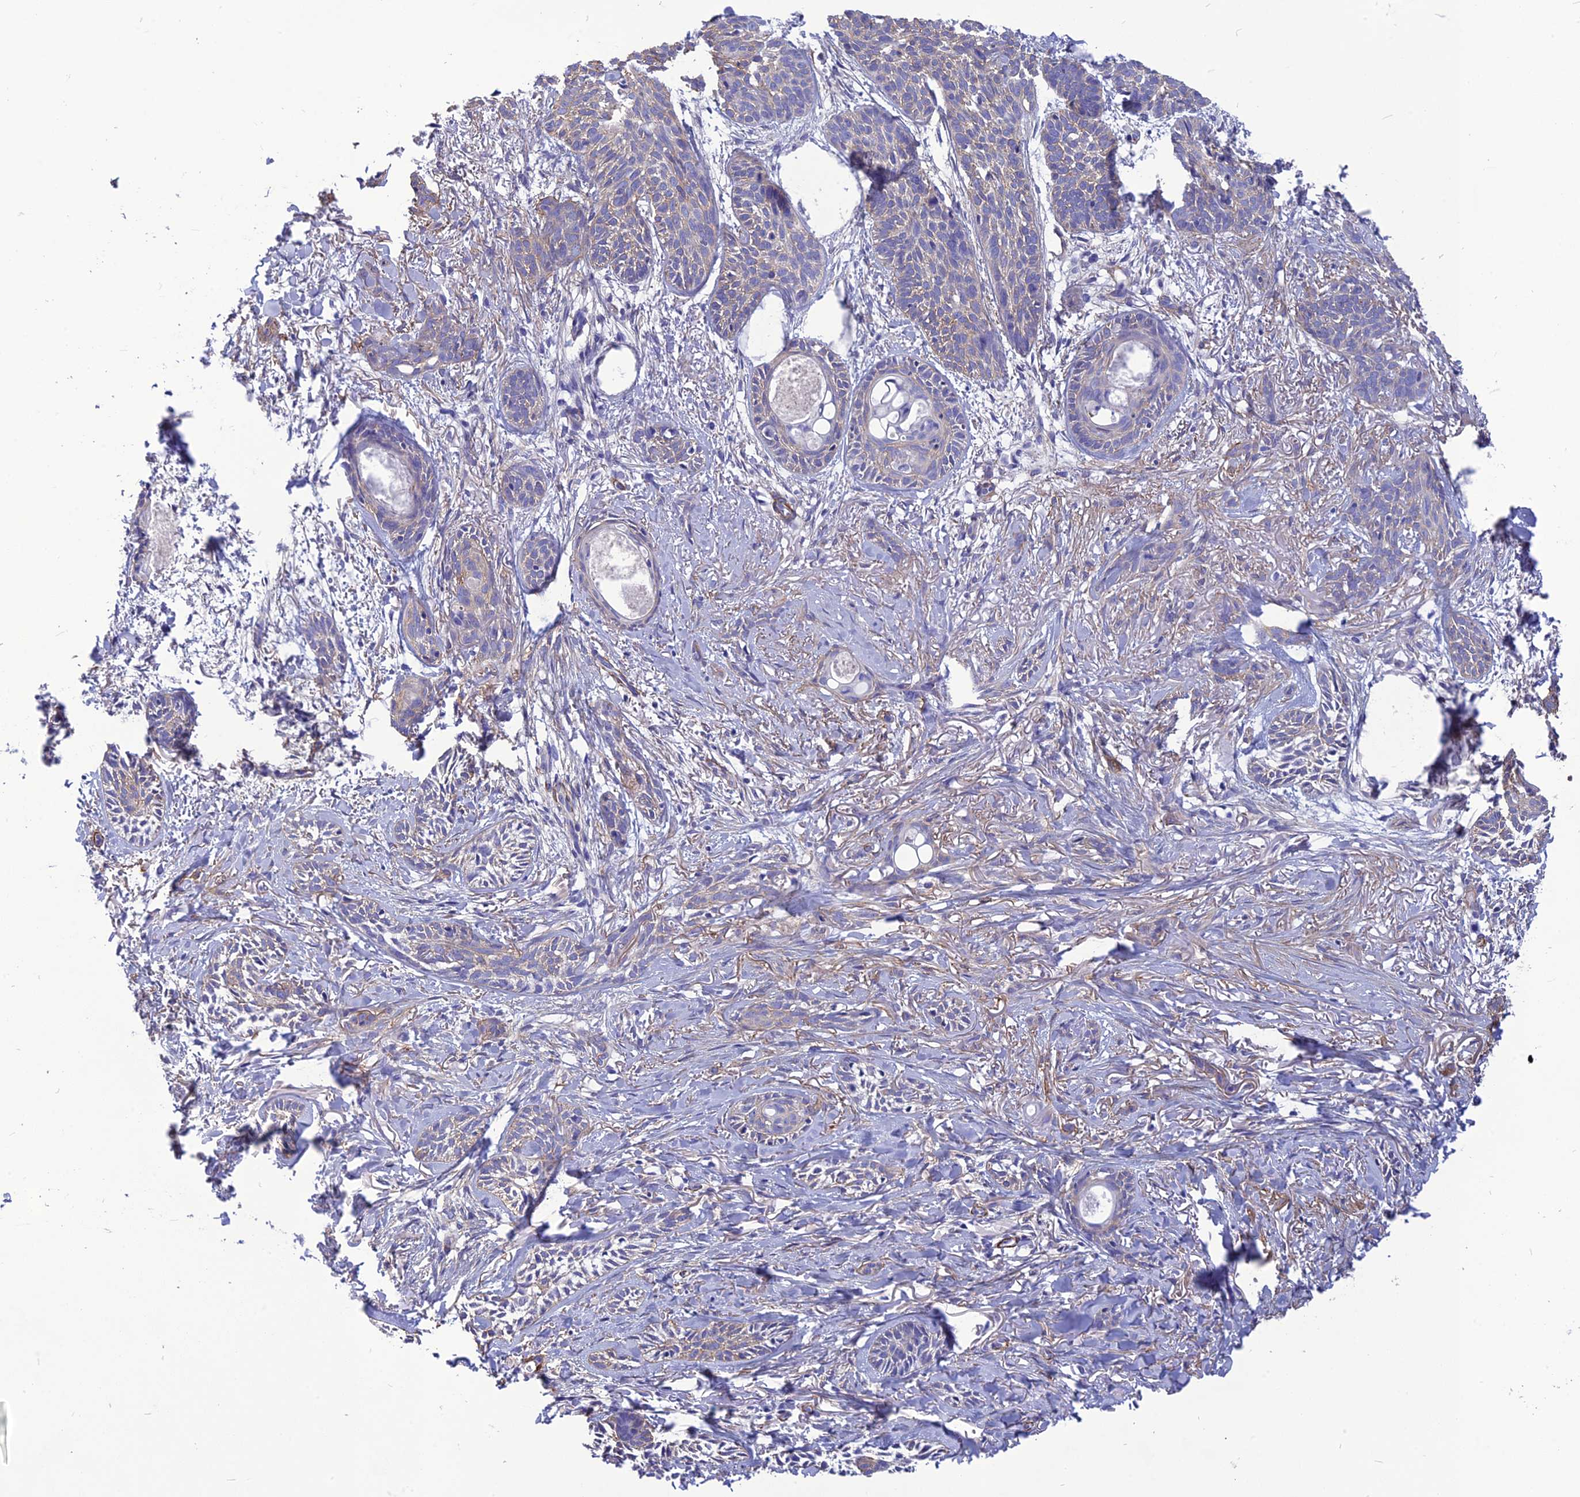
{"staining": {"intensity": "weak", "quantity": "<25%", "location": "cytoplasmic/membranous"}, "tissue": "skin cancer", "cell_type": "Tumor cells", "image_type": "cancer", "snomed": [{"axis": "morphology", "description": "Basal cell carcinoma"}, {"axis": "topography", "description": "Skin"}], "caption": "A histopathology image of human skin basal cell carcinoma is negative for staining in tumor cells.", "gene": "NKD1", "patient": {"sex": "female", "age": 59}}